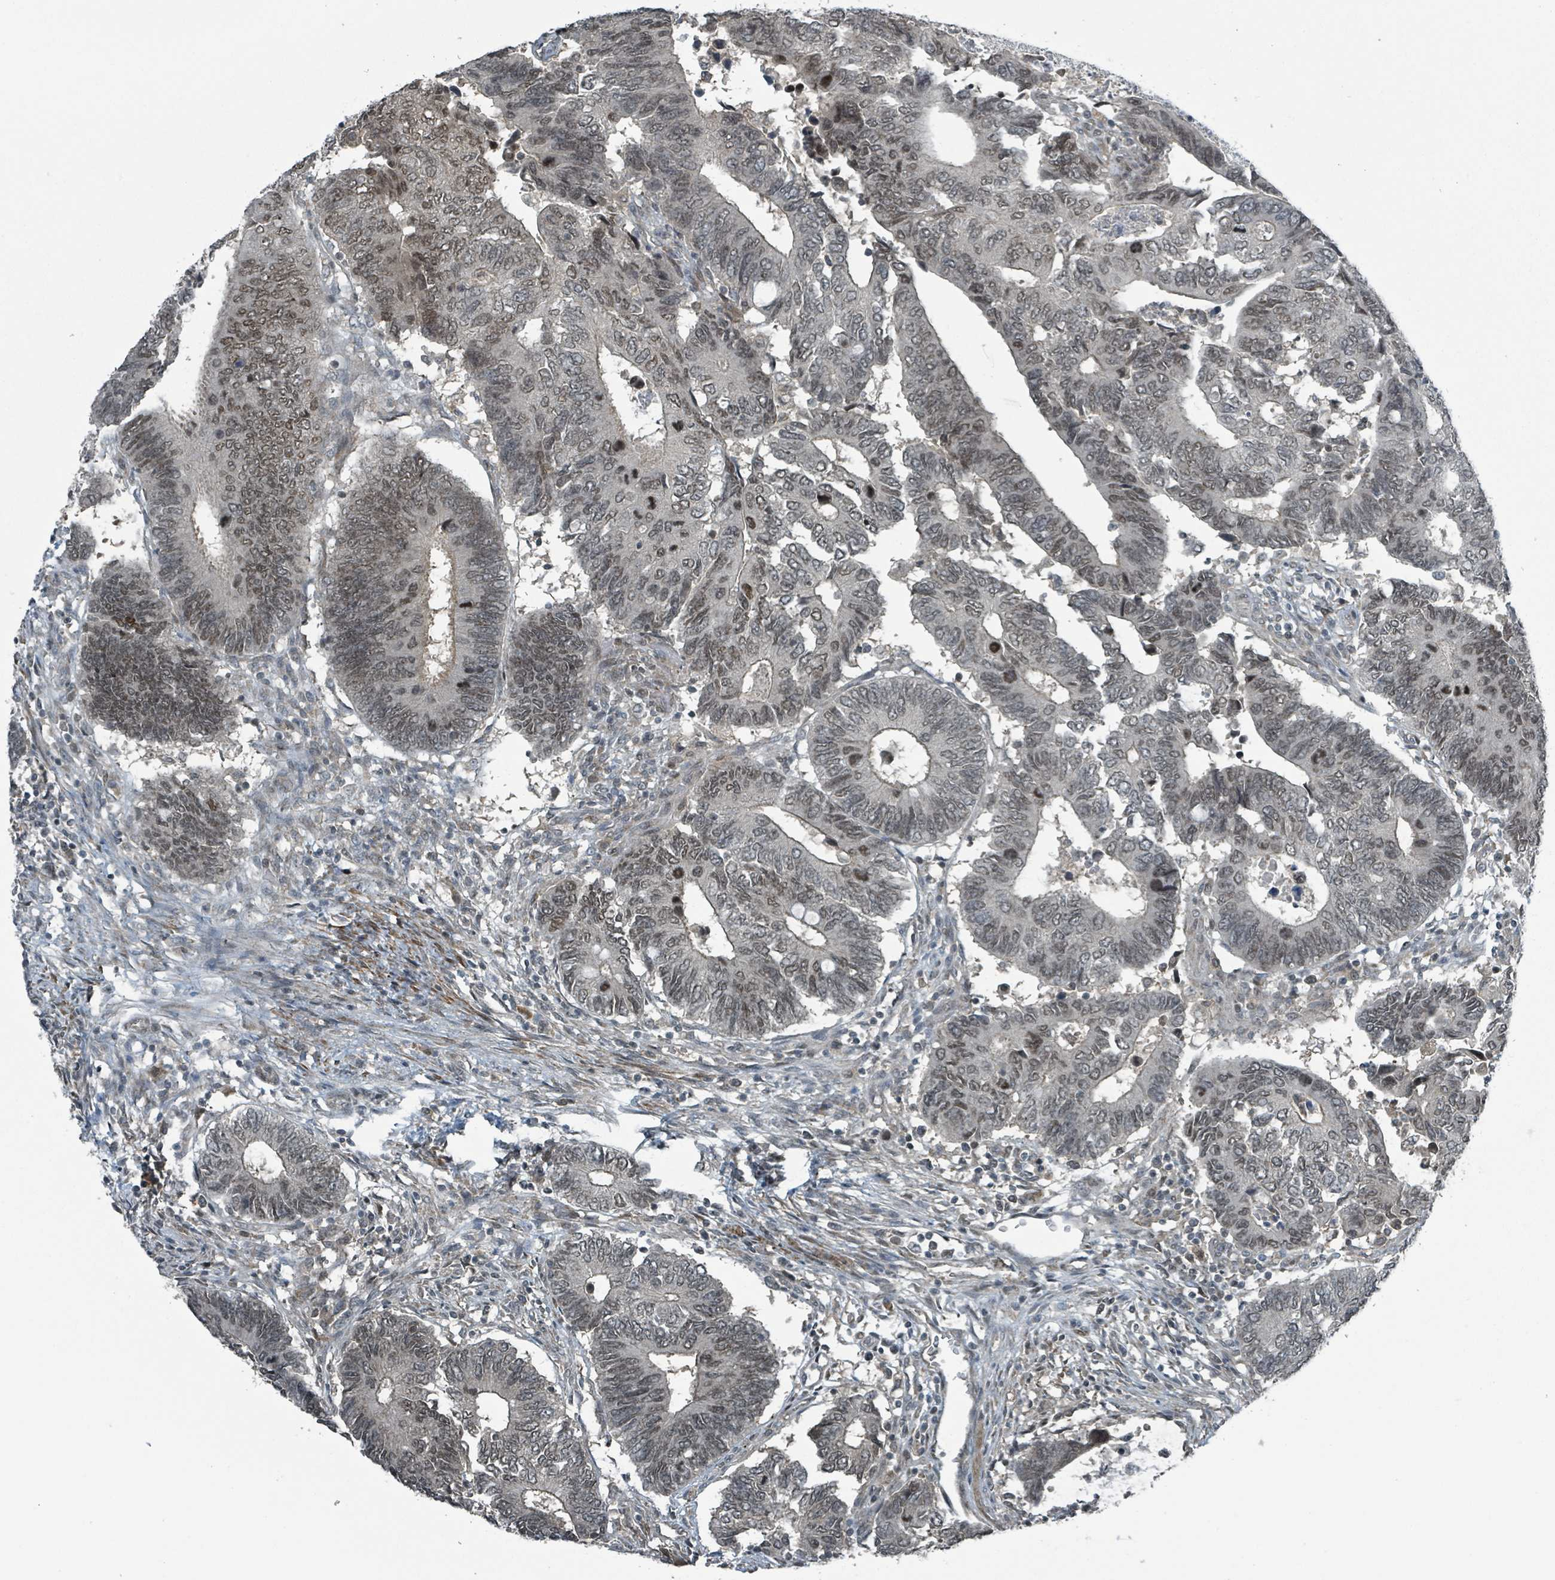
{"staining": {"intensity": "moderate", "quantity": "25%-75%", "location": "cytoplasmic/membranous,nuclear"}, "tissue": "colorectal cancer", "cell_type": "Tumor cells", "image_type": "cancer", "snomed": [{"axis": "morphology", "description": "Adenocarcinoma, NOS"}, {"axis": "topography", "description": "Colon"}], "caption": "The histopathology image reveals a brown stain indicating the presence of a protein in the cytoplasmic/membranous and nuclear of tumor cells in adenocarcinoma (colorectal). Nuclei are stained in blue.", "gene": "PHIP", "patient": {"sex": "male", "age": 87}}